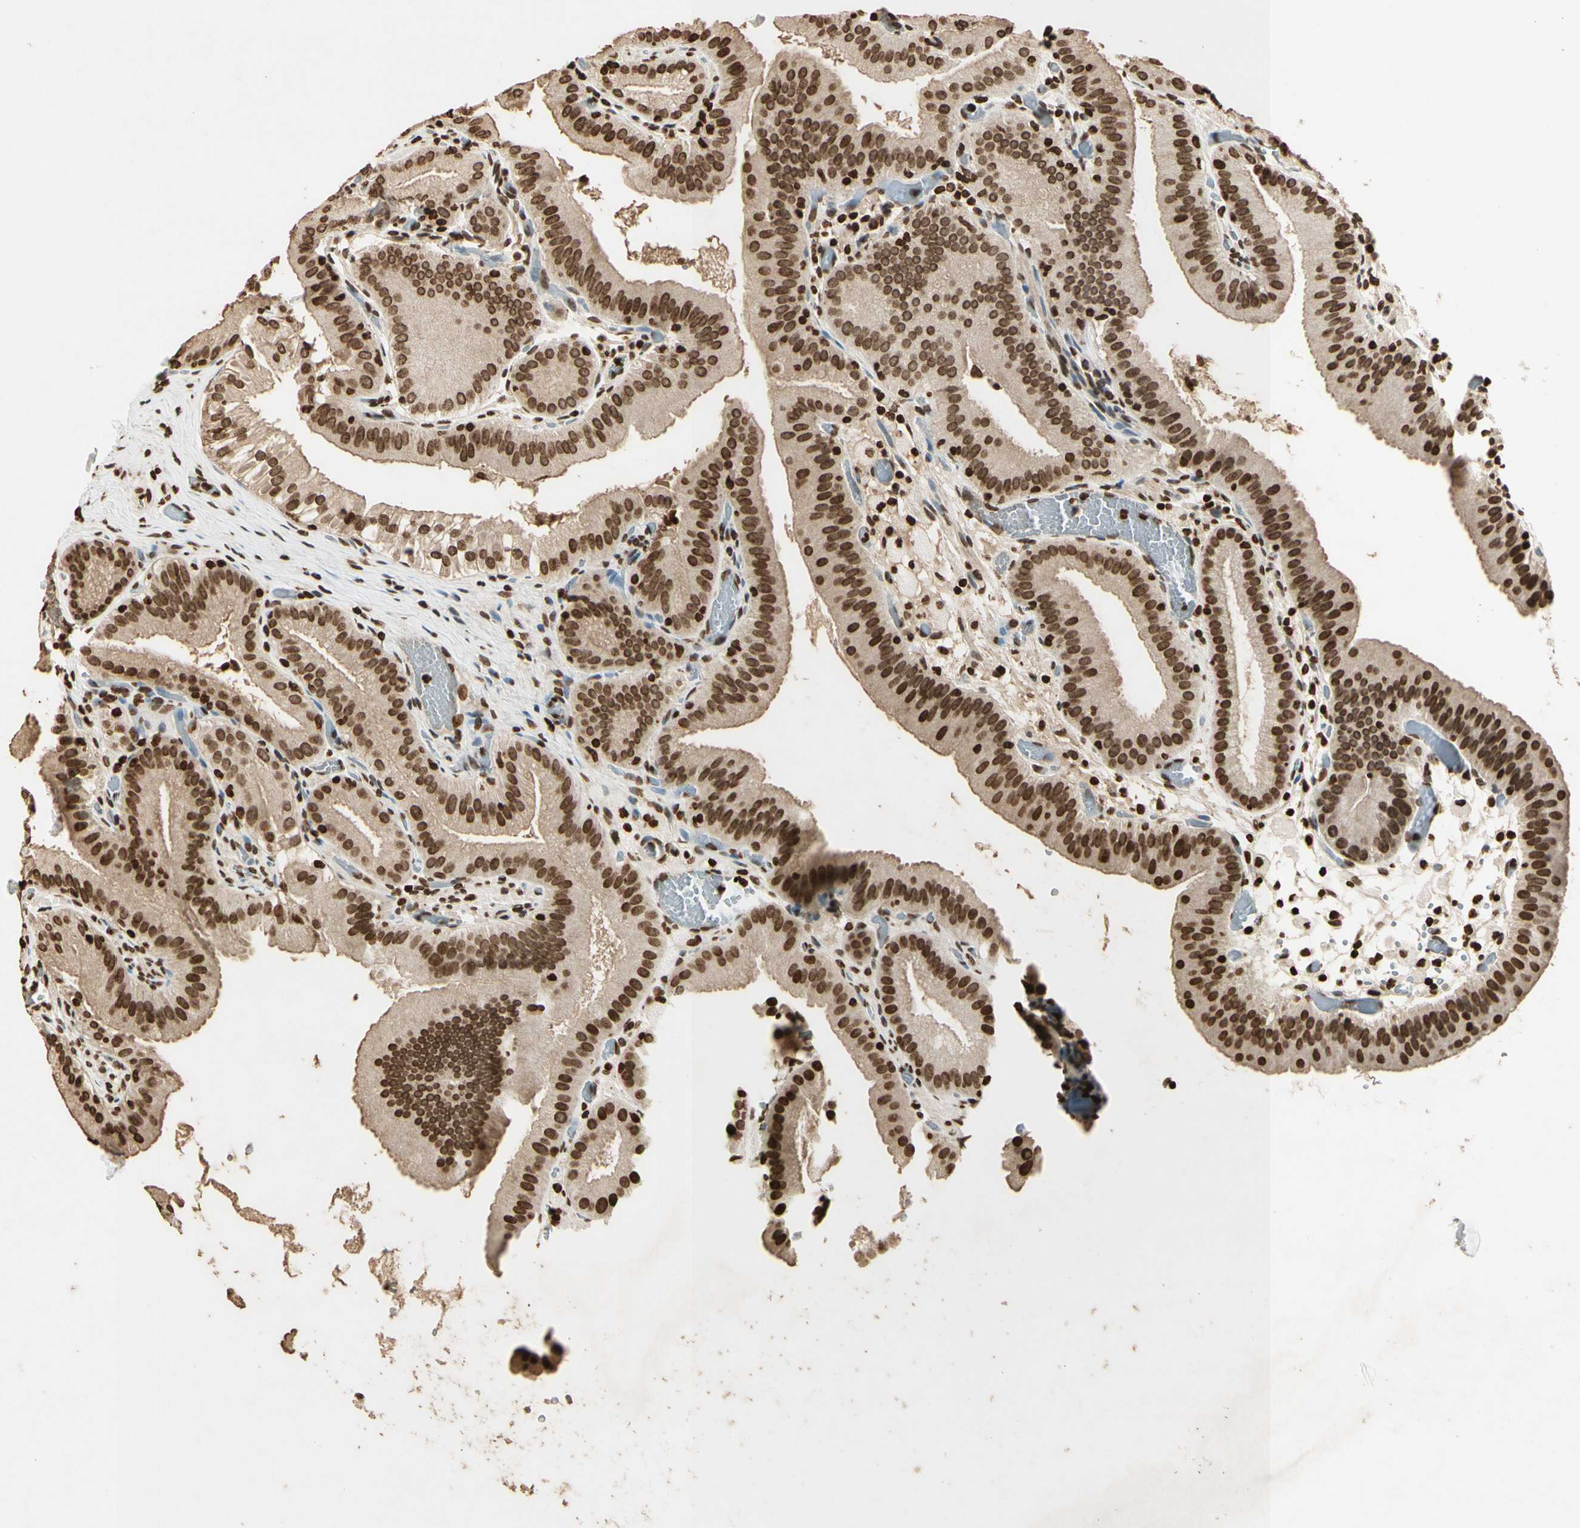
{"staining": {"intensity": "strong", "quantity": ">75%", "location": "nuclear"}, "tissue": "gallbladder", "cell_type": "Glandular cells", "image_type": "normal", "snomed": [{"axis": "morphology", "description": "Normal tissue, NOS"}, {"axis": "topography", "description": "Gallbladder"}], "caption": "Strong nuclear staining is appreciated in approximately >75% of glandular cells in normal gallbladder. The staining was performed using DAB, with brown indicating positive protein expression. Nuclei are stained blue with hematoxylin.", "gene": "RORA", "patient": {"sex": "male", "age": 54}}